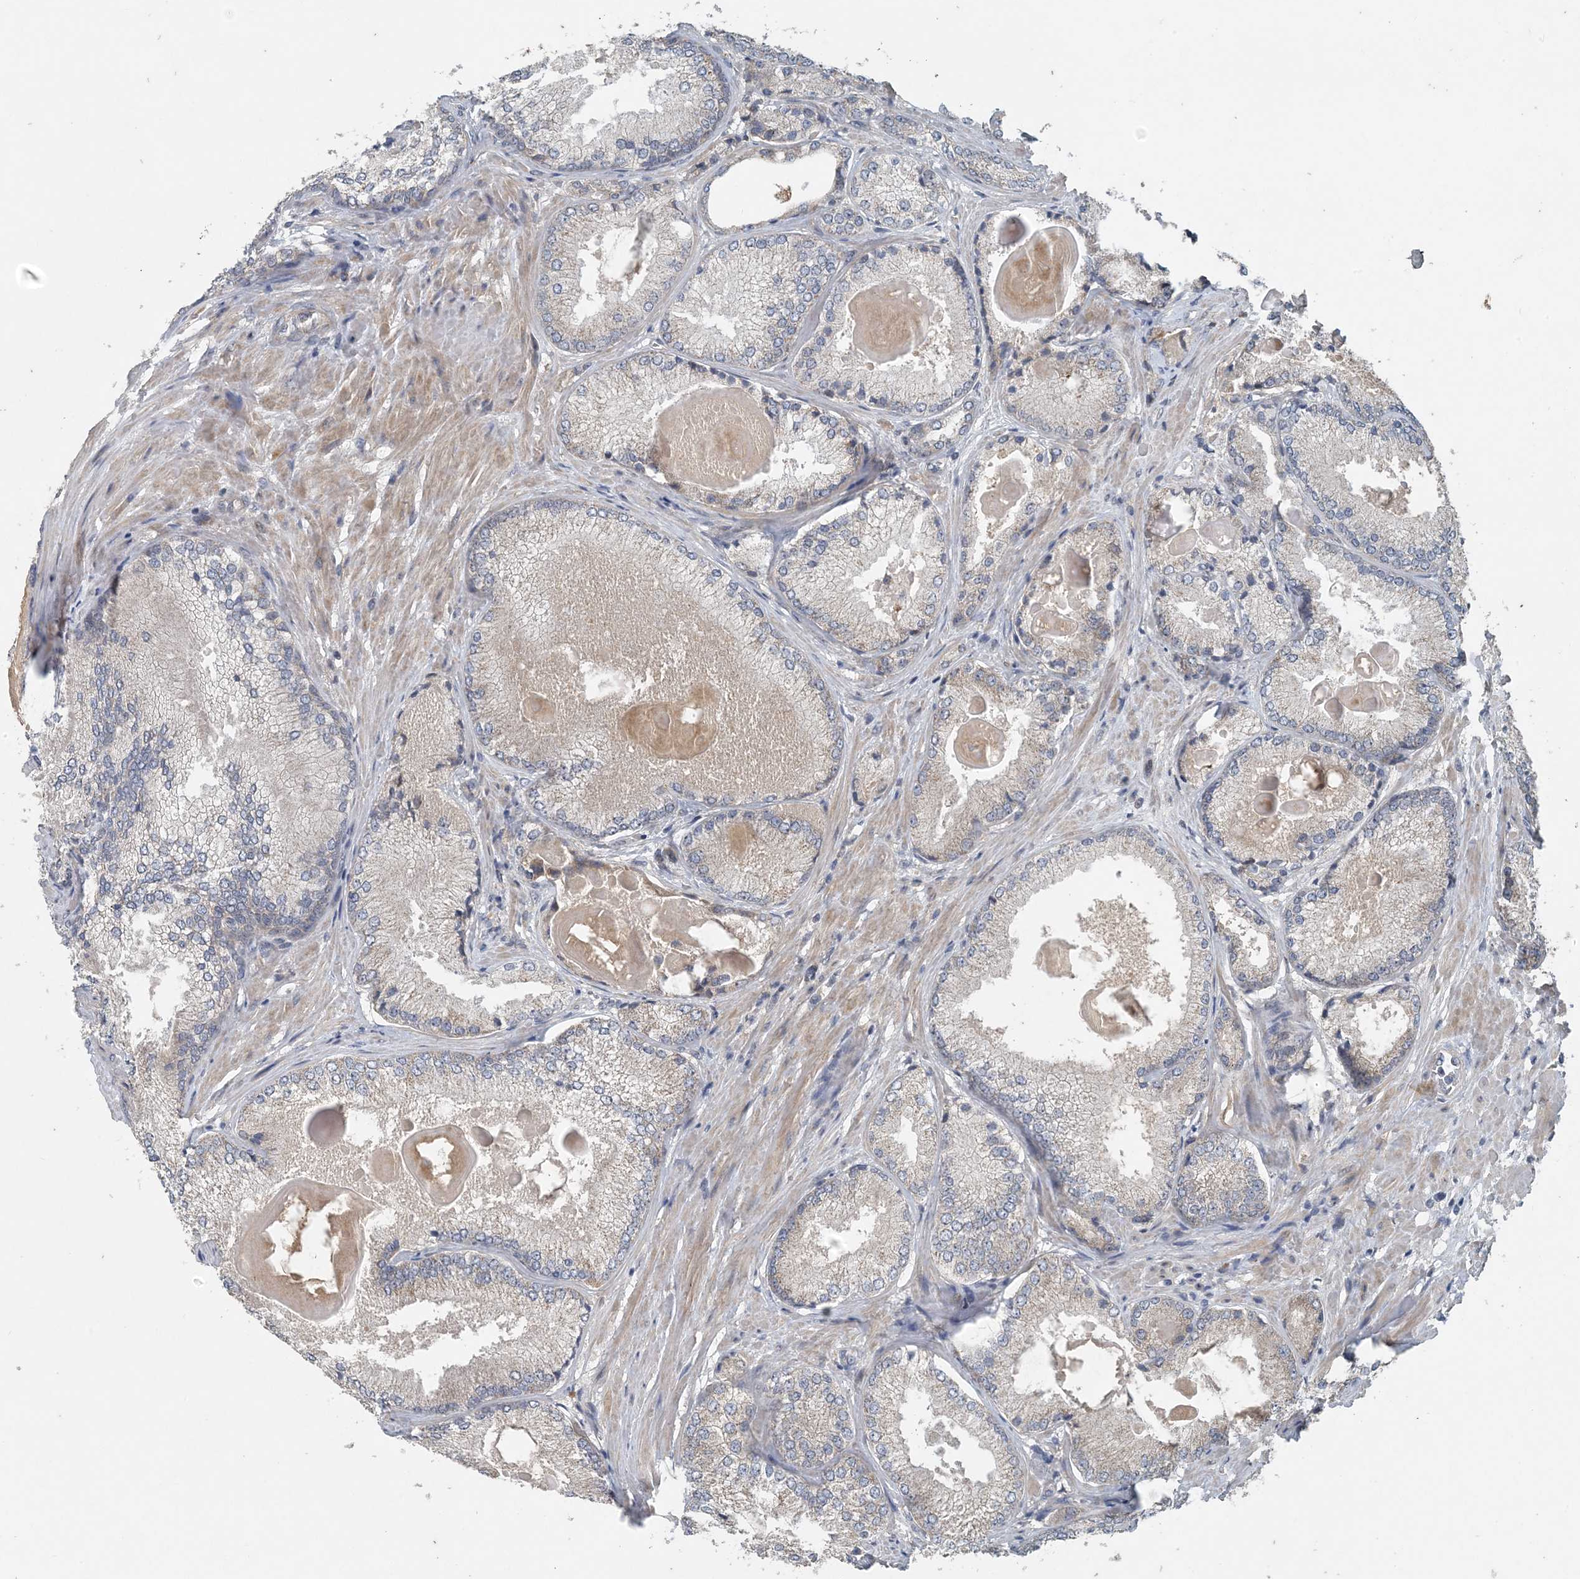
{"staining": {"intensity": "weak", "quantity": "<25%", "location": "cytoplasmic/membranous"}, "tissue": "prostate cancer", "cell_type": "Tumor cells", "image_type": "cancer", "snomed": [{"axis": "morphology", "description": "Adenocarcinoma, High grade"}, {"axis": "topography", "description": "Prostate"}], "caption": "Immunohistochemistry histopathology image of human prostate cancer (adenocarcinoma (high-grade)) stained for a protein (brown), which shows no staining in tumor cells.", "gene": "MYO9B", "patient": {"sex": "male", "age": 66}}